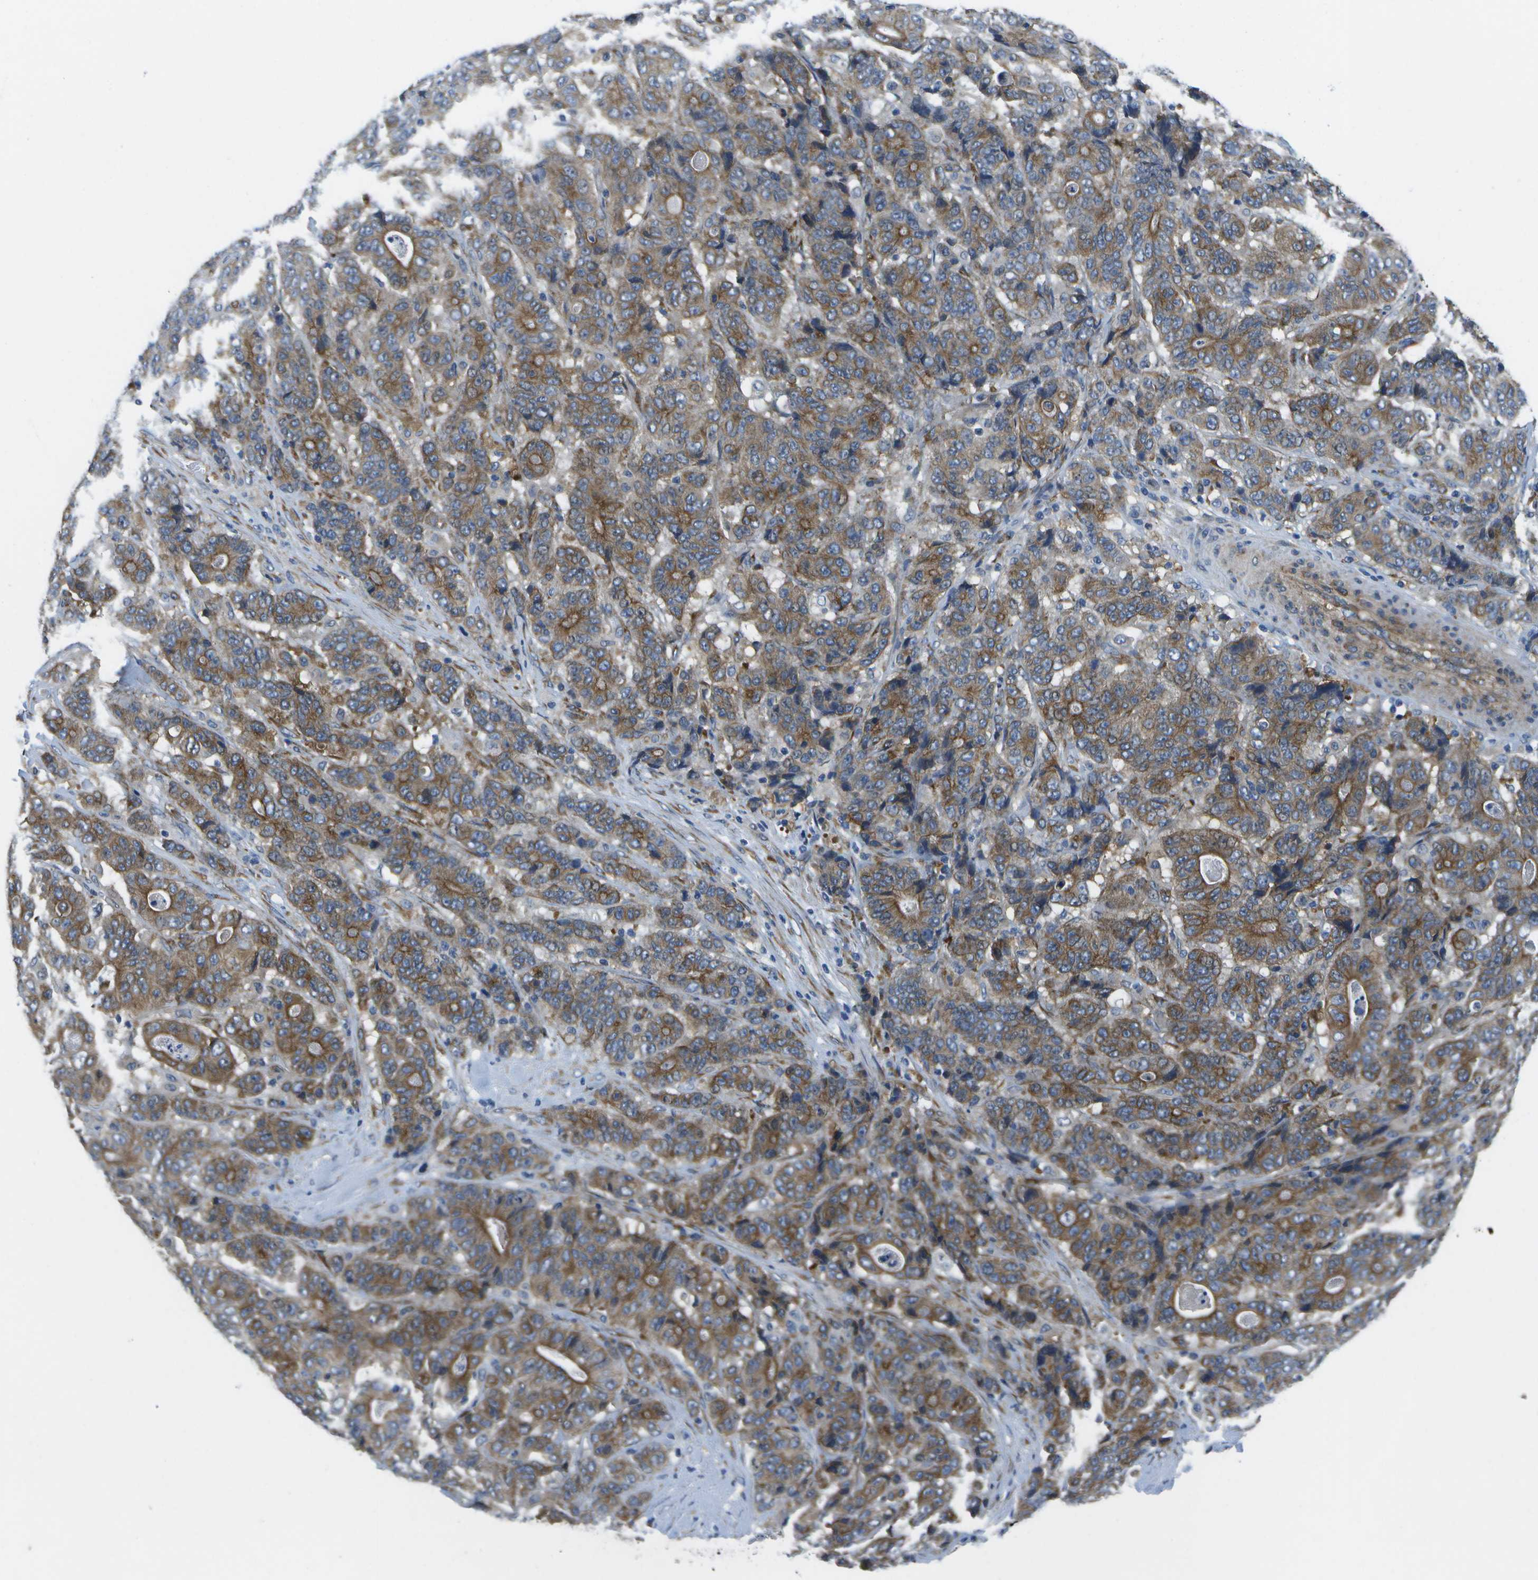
{"staining": {"intensity": "moderate", "quantity": ">75%", "location": "cytoplasmic/membranous"}, "tissue": "stomach cancer", "cell_type": "Tumor cells", "image_type": "cancer", "snomed": [{"axis": "morphology", "description": "Adenocarcinoma, NOS"}, {"axis": "topography", "description": "Stomach"}], "caption": "IHC photomicrograph of neoplastic tissue: stomach cancer (adenocarcinoma) stained using immunohistochemistry displays medium levels of moderate protein expression localized specifically in the cytoplasmic/membranous of tumor cells, appearing as a cytoplasmic/membranous brown color.", "gene": "P3H1", "patient": {"sex": "female", "age": 73}}